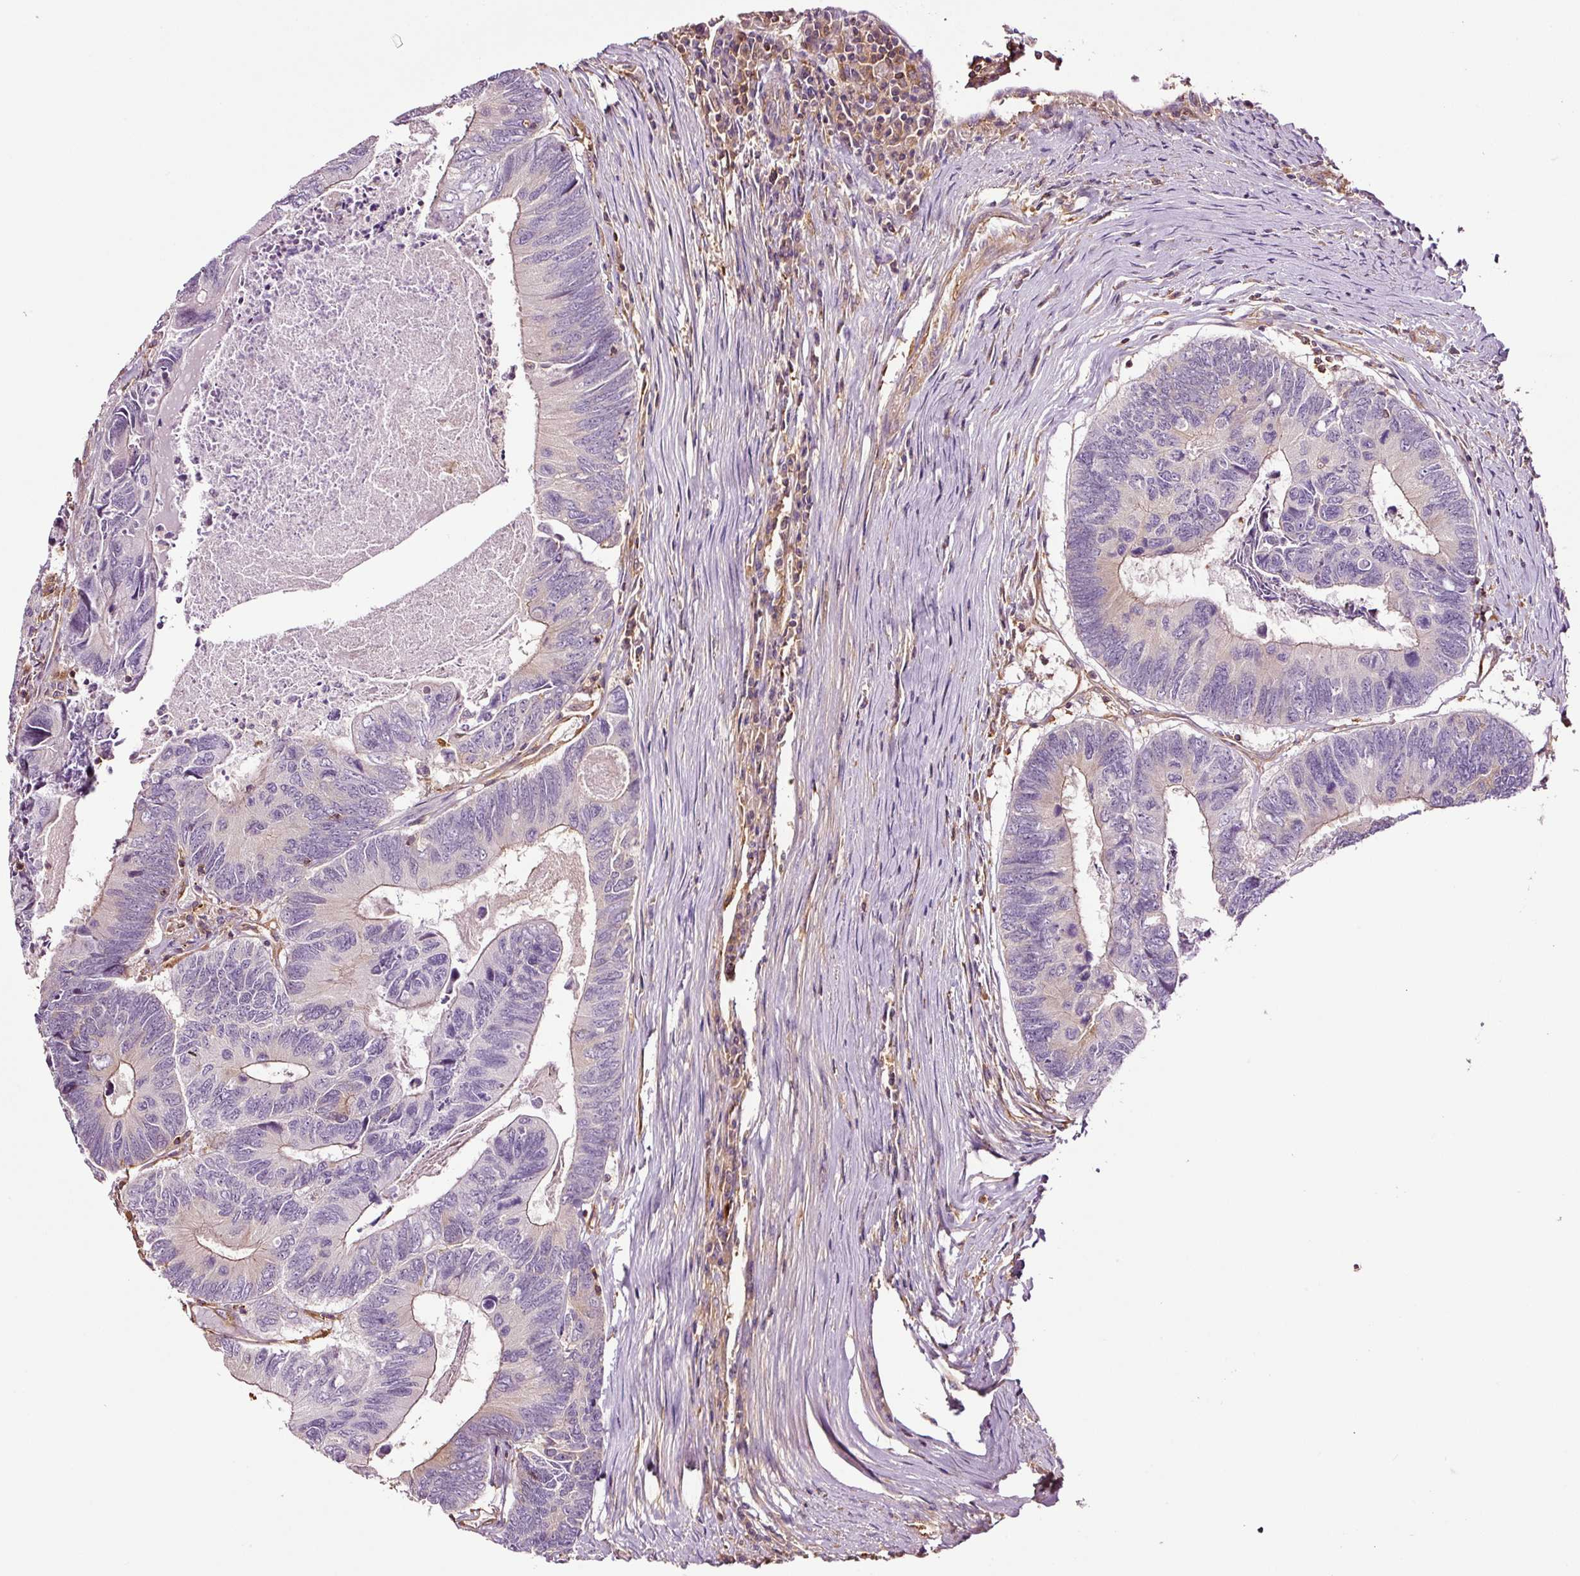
{"staining": {"intensity": "negative", "quantity": "none", "location": "none"}, "tissue": "colorectal cancer", "cell_type": "Tumor cells", "image_type": "cancer", "snomed": [{"axis": "morphology", "description": "Adenocarcinoma, NOS"}, {"axis": "topography", "description": "Colon"}], "caption": "The photomicrograph exhibits no staining of tumor cells in colorectal cancer (adenocarcinoma).", "gene": "METAP1", "patient": {"sex": "female", "age": 67}}